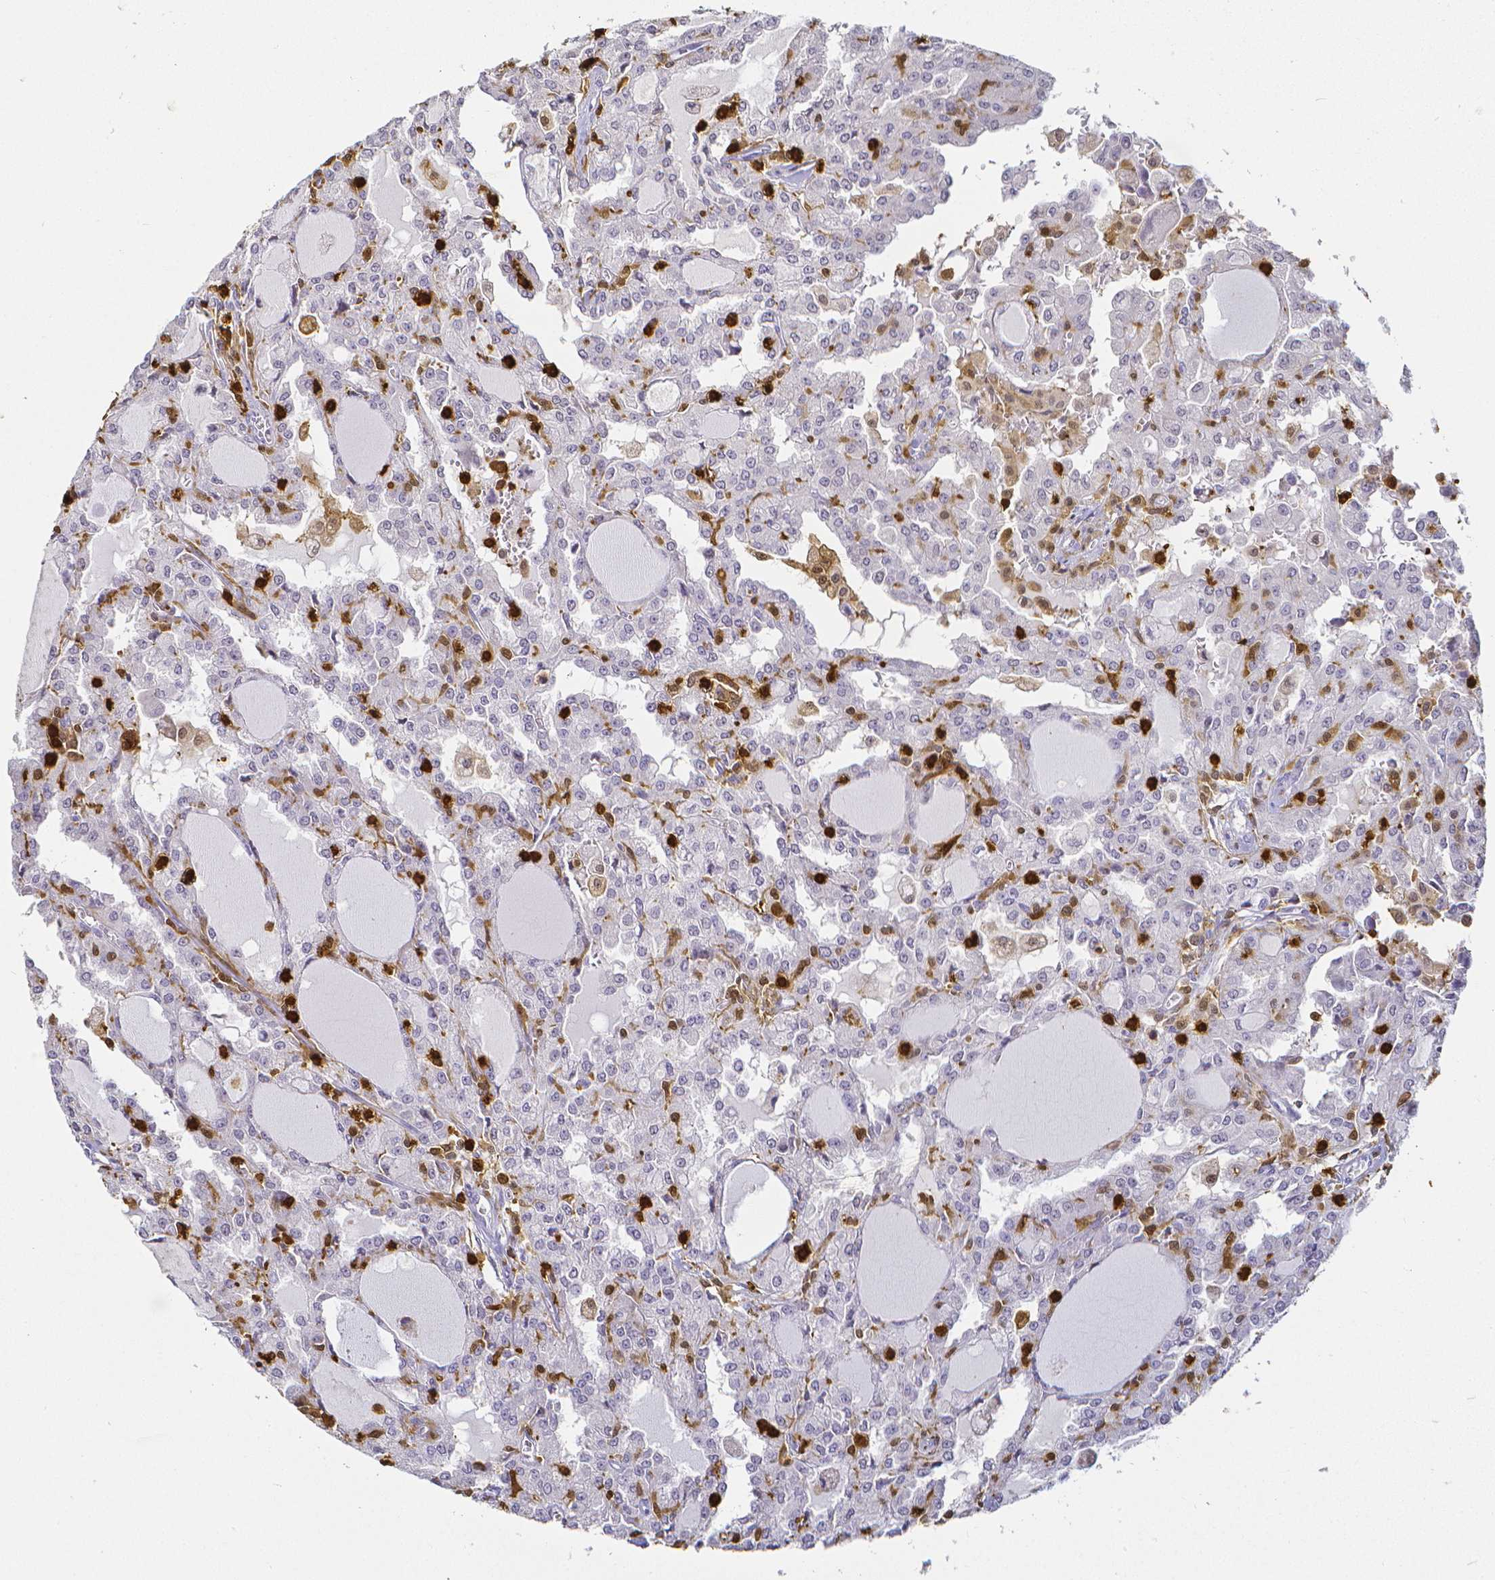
{"staining": {"intensity": "negative", "quantity": "none", "location": "none"}, "tissue": "head and neck cancer", "cell_type": "Tumor cells", "image_type": "cancer", "snomed": [{"axis": "morphology", "description": "Adenocarcinoma, NOS"}, {"axis": "topography", "description": "Head-Neck"}], "caption": "DAB immunohistochemical staining of human head and neck adenocarcinoma exhibits no significant expression in tumor cells. (Immunohistochemistry (ihc), brightfield microscopy, high magnification).", "gene": "COTL1", "patient": {"sex": "male", "age": 64}}